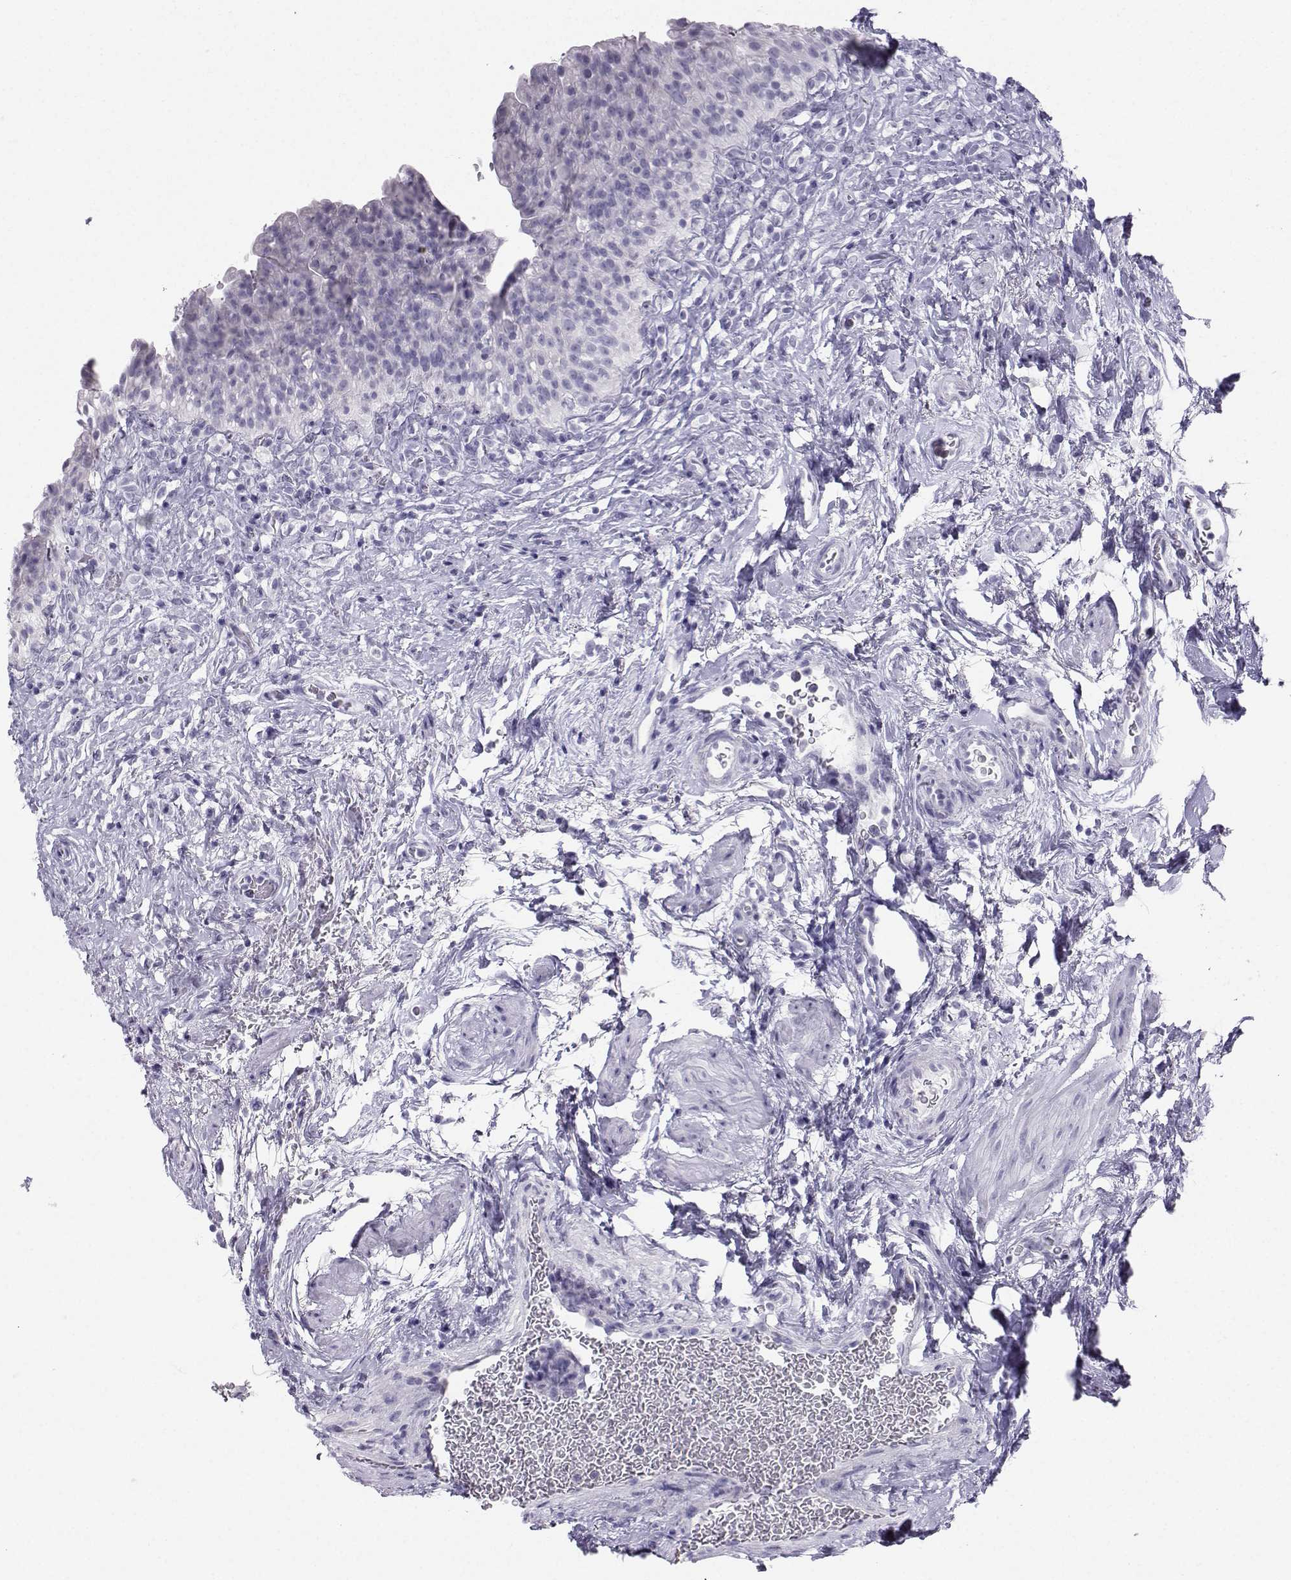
{"staining": {"intensity": "negative", "quantity": "none", "location": "none"}, "tissue": "urinary bladder", "cell_type": "Urothelial cells", "image_type": "normal", "snomed": [{"axis": "morphology", "description": "Normal tissue, NOS"}, {"axis": "topography", "description": "Urinary bladder"}], "caption": "Urothelial cells are negative for protein expression in benign human urinary bladder. The staining was performed using DAB (3,3'-diaminobenzidine) to visualize the protein expression in brown, while the nuclei were stained in blue with hematoxylin (Magnification: 20x).", "gene": "IQCD", "patient": {"sex": "male", "age": 76}}